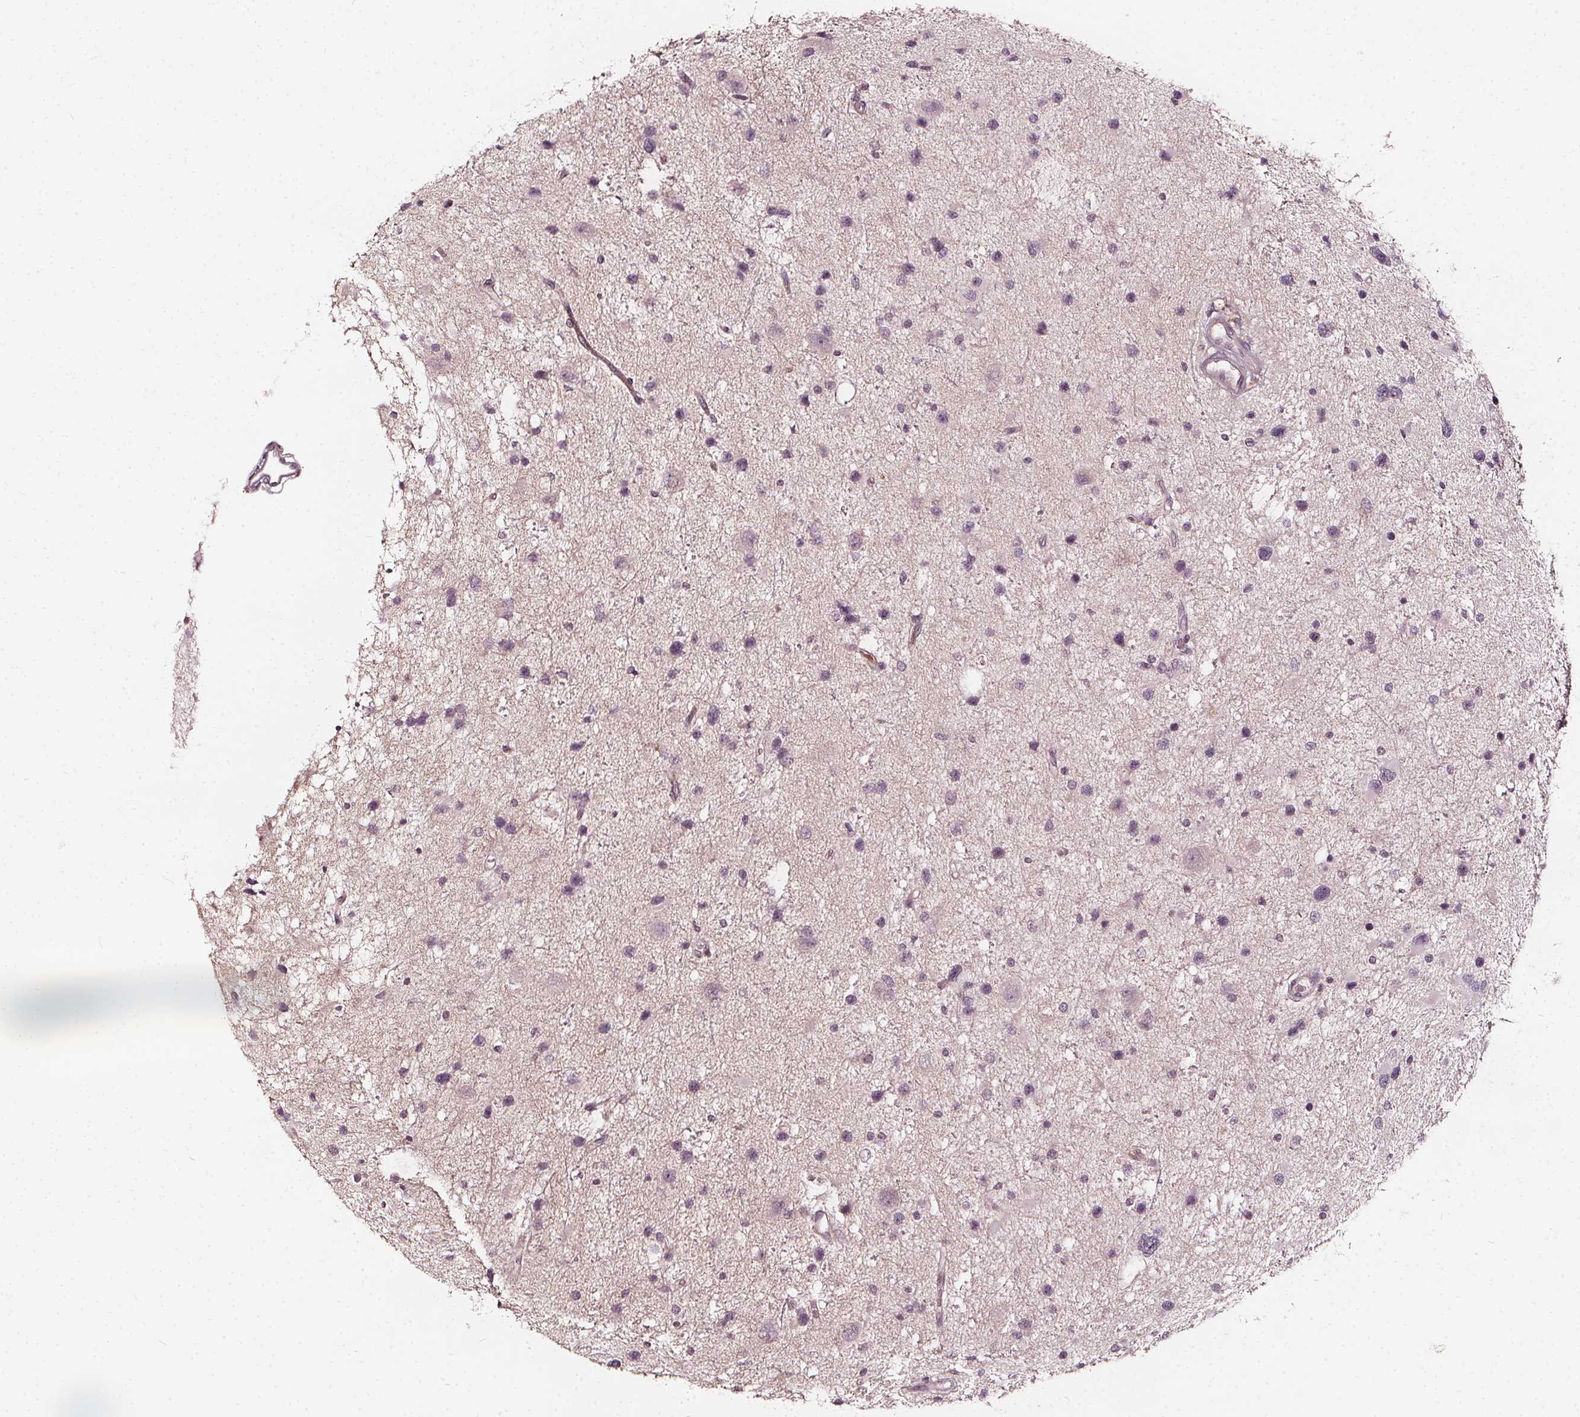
{"staining": {"intensity": "negative", "quantity": "none", "location": "none"}, "tissue": "glioma", "cell_type": "Tumor cells", "image_type": "cancer", "snomed": [{"axis": "morphology", "description": "Glioma, malignant, Low grade"}, {"axis": "topography", "description": "Brain"}], "caption": "The immunohistochemistry micrograph has no significant expression in tumor cells of glioma tissue.", "gene": "NPC1L1", "patient": {"sex": "female", "age": 32}}